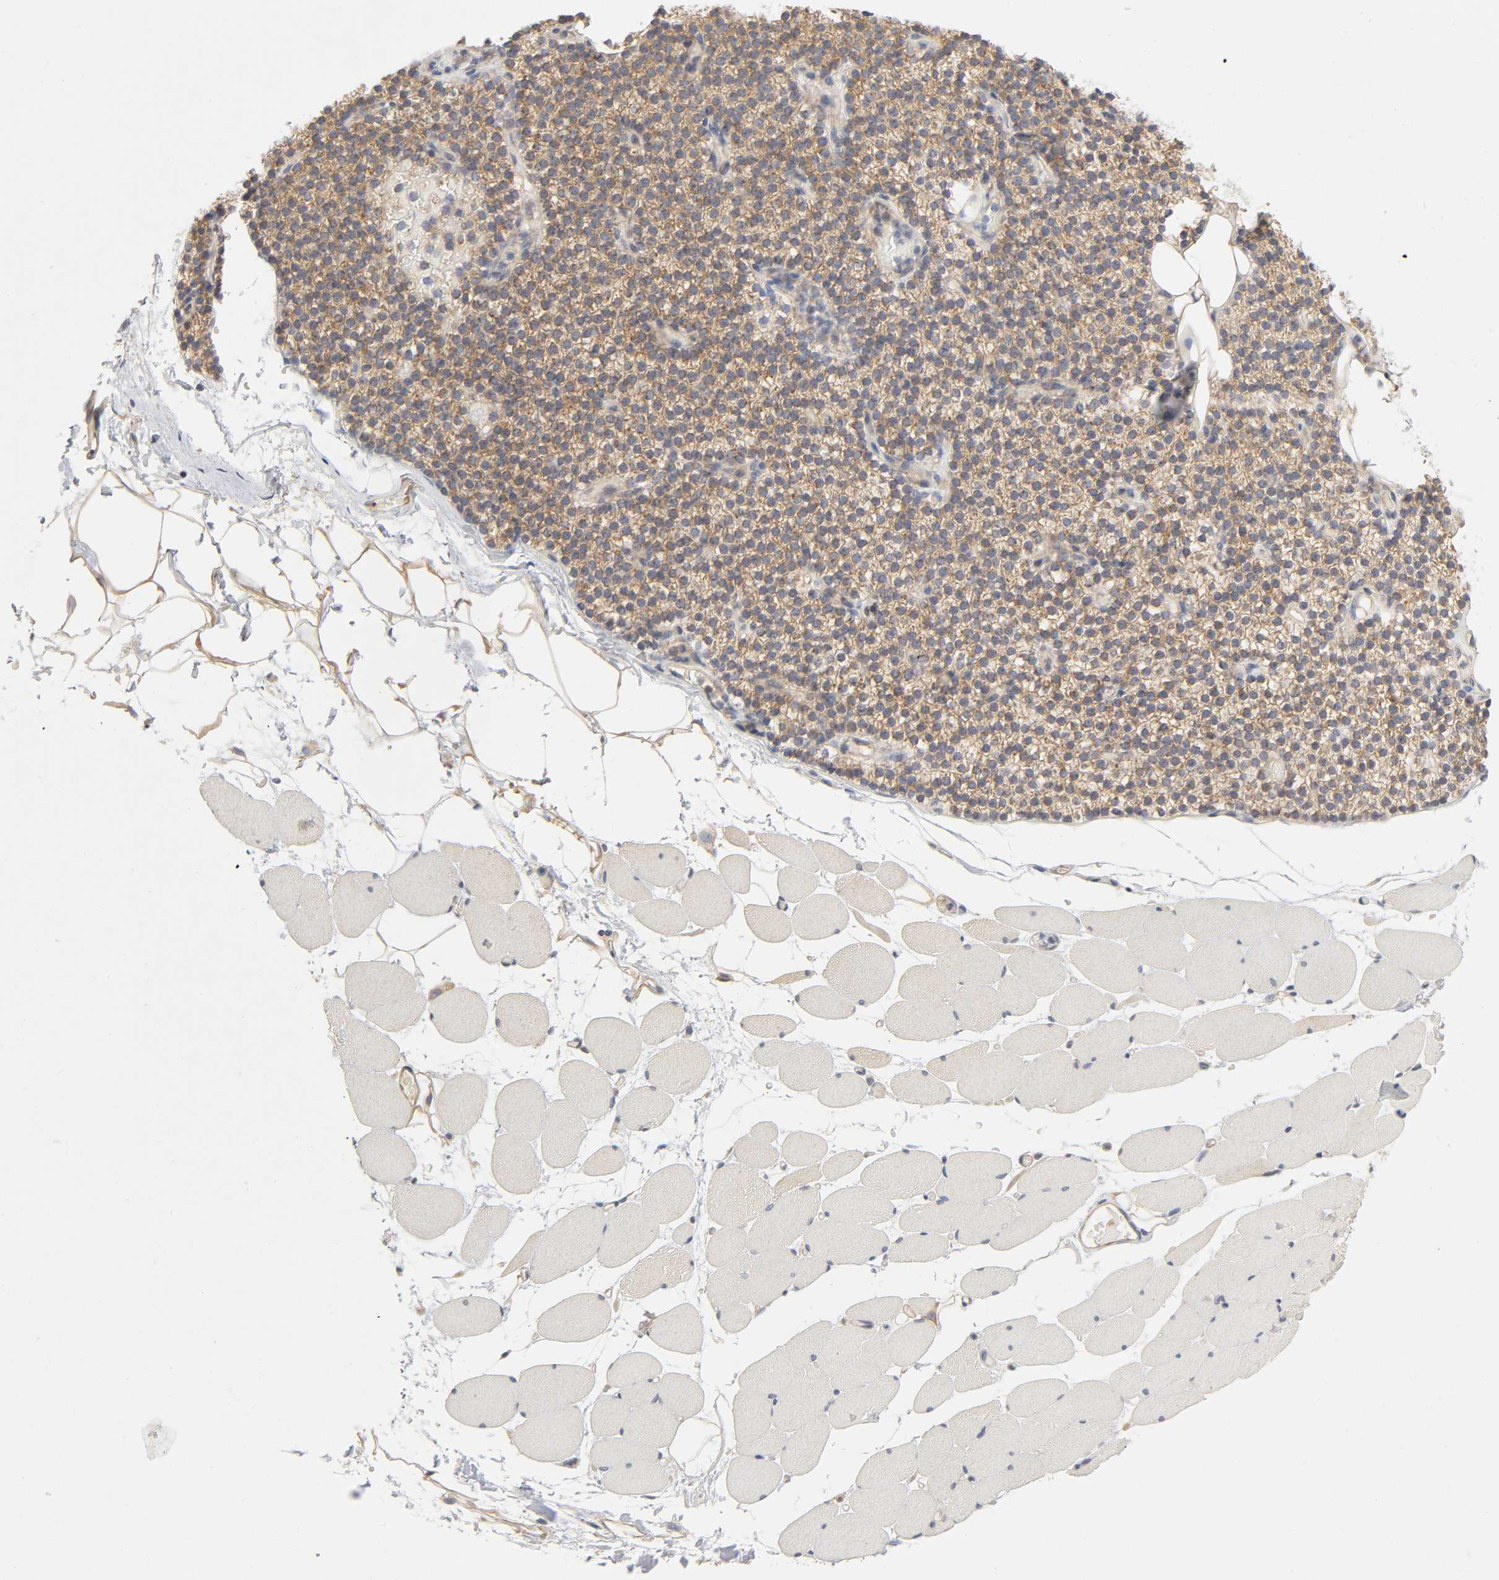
{"staining": {"intensity": "negative", "quantity": "none", "location": "none"}, "tissue": "skeletal muscle", "cell_type": "Myocytes", "image_type": "normal", "snomed": [{"axis": "morphology", "description": "Normal tissue, NOS"}, {"axis": "topography", "description": "Skeletal muscle"}, {"axis": "topography", "description": "Parathyroid gland"}], "caption": "Immunohistochemical staining of unremarkable skeletal muscle displays no significant positivity in myocytes. (Stains: DAB immunohistochemistry (IHC) with hematoxylin counter stain, Microscopy: brightfield microscopy at high magnification).", "gene": "IQCJ", "patient": {"sex": "female", "age": 37}}